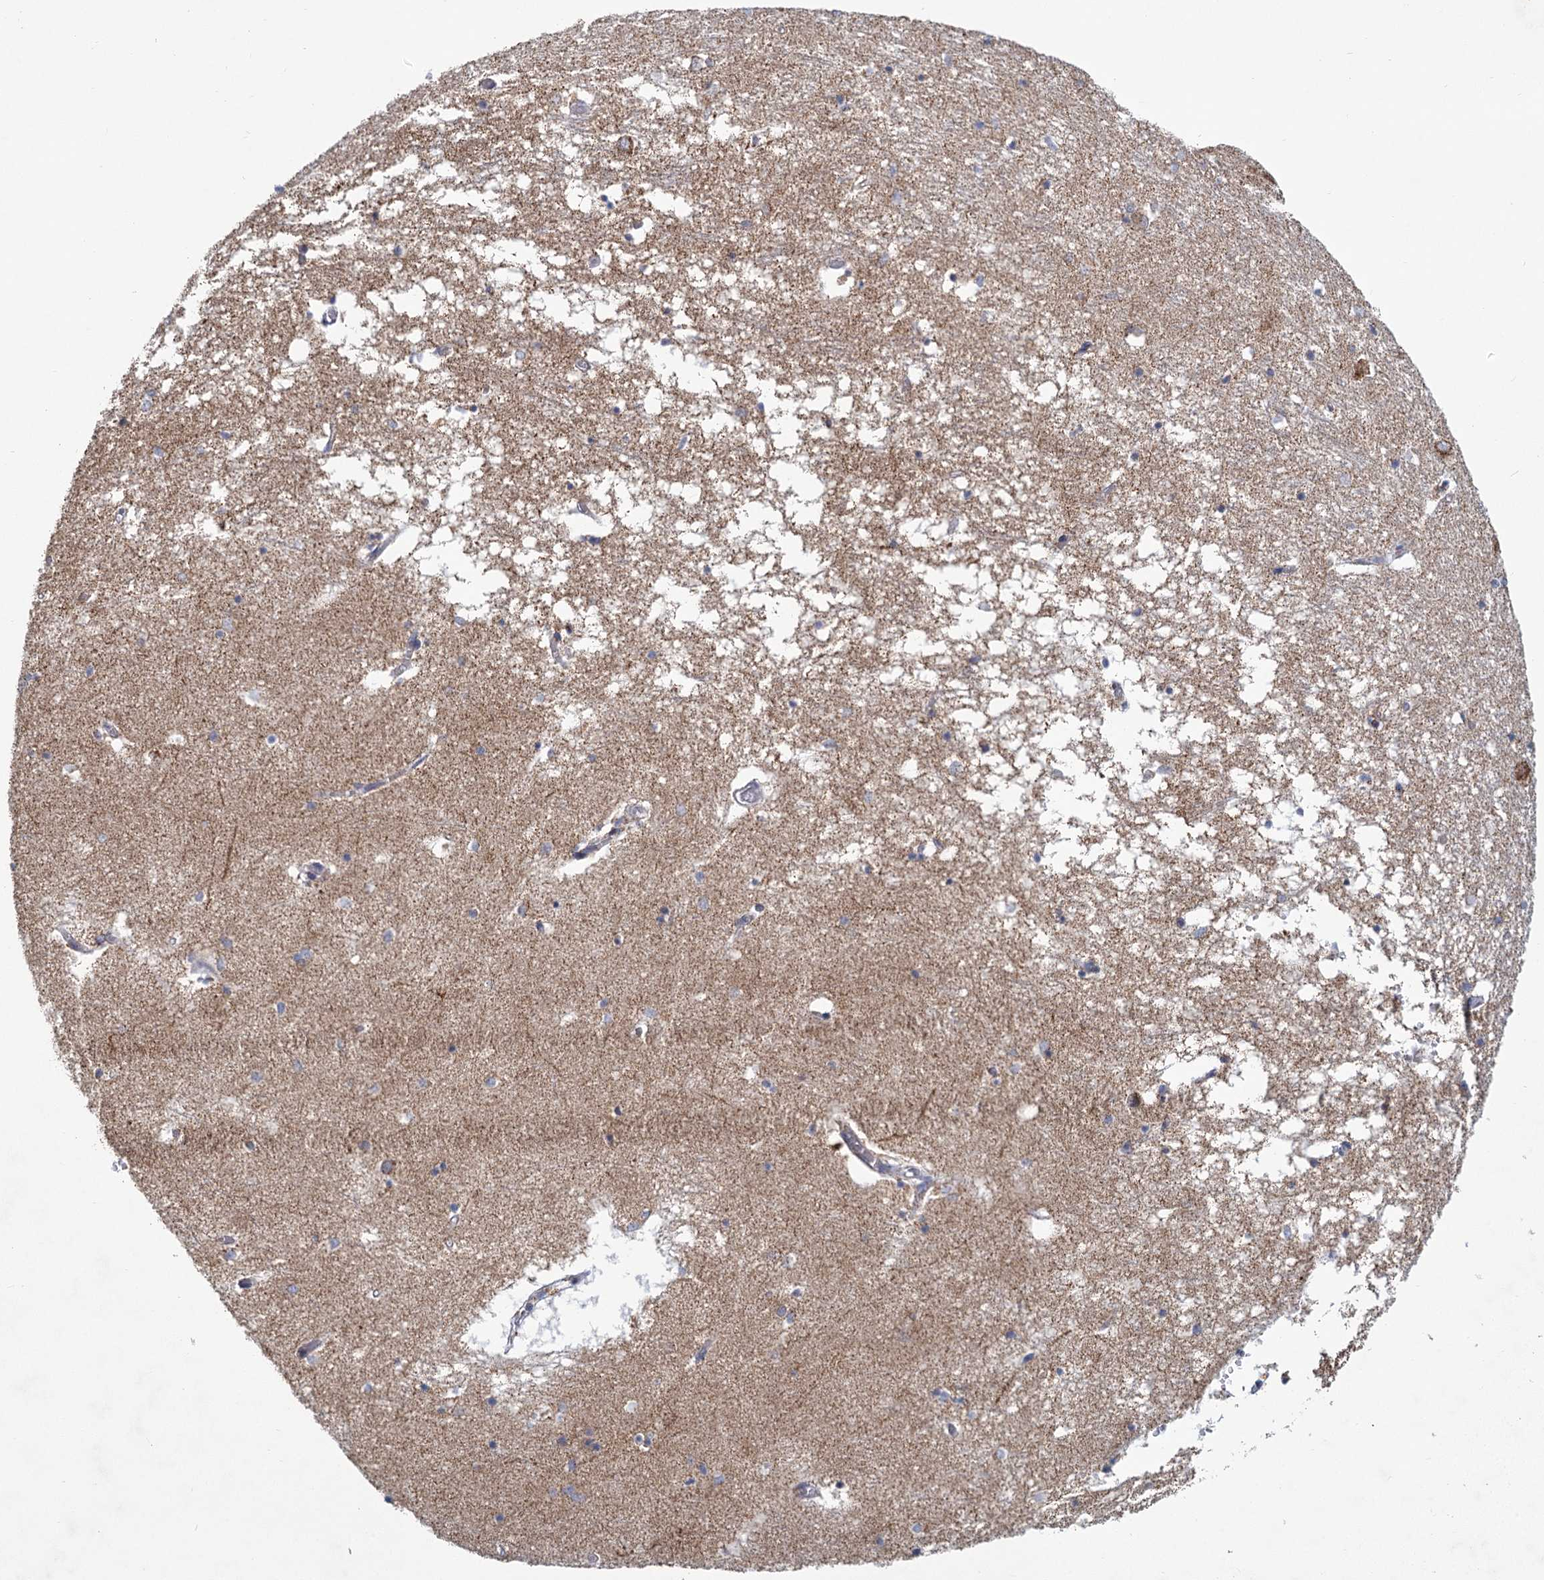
{"staining": {"intensity": "moderate", "quantity": "<25%", "location": "cytoplasmic/membranous"}, "tissue": "hippocampus", "cell_type": "Glial cells", "image_type": "normal", "snomed": [{"axis": "morphology", "description": "Normal tissue, NOS"}, {"axis": "topography", "description": "Hippocampus"}], "caption": "Immunohistochemical staining of unremarkable human hippocampus reveals moderate cytoplasmic/membranous protein staining in about <25% of glial cells.", "gene": "NDUFC2", "patient": {"sex": "male", "age": 70}}